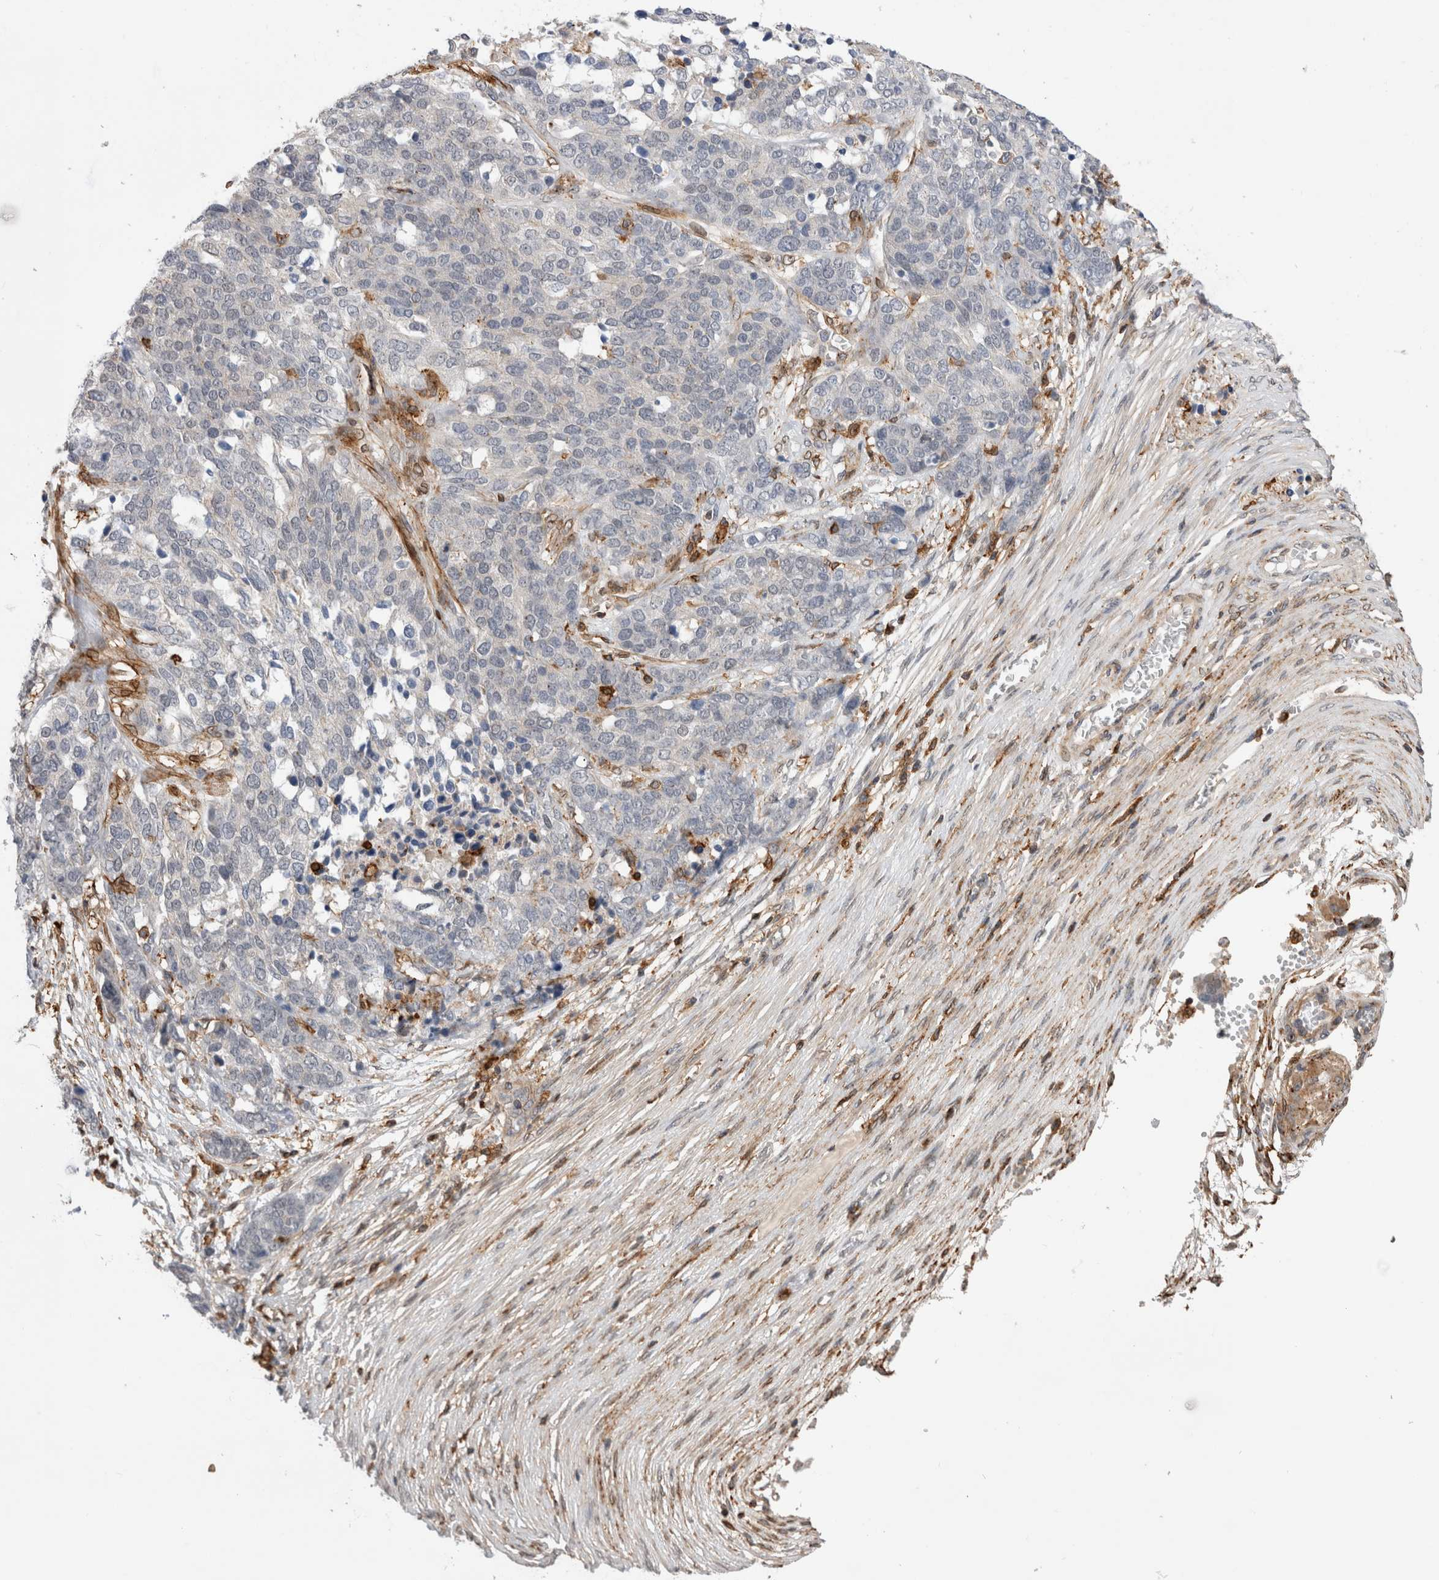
{"staining": {"intensity": "negative", "quantity": "none", "location": "none"}, "tissue": "ovarian cancer", "cell_type": "Tumor cells", "image_type": "cancer", "snomed": [{"axis": "morphology", "description": "Cystadenocarcinoma, serous, NOS"}, {"axis": "topography", "description": "Ovary"}], "caption": "DAB immunohistochemical staining of human ovarian serous cystadenocarcinoma demonstrates no significant positivity in tumor cells.", "gene": "CCDC88B", "patient": {"sex": "female", "age": 44}}